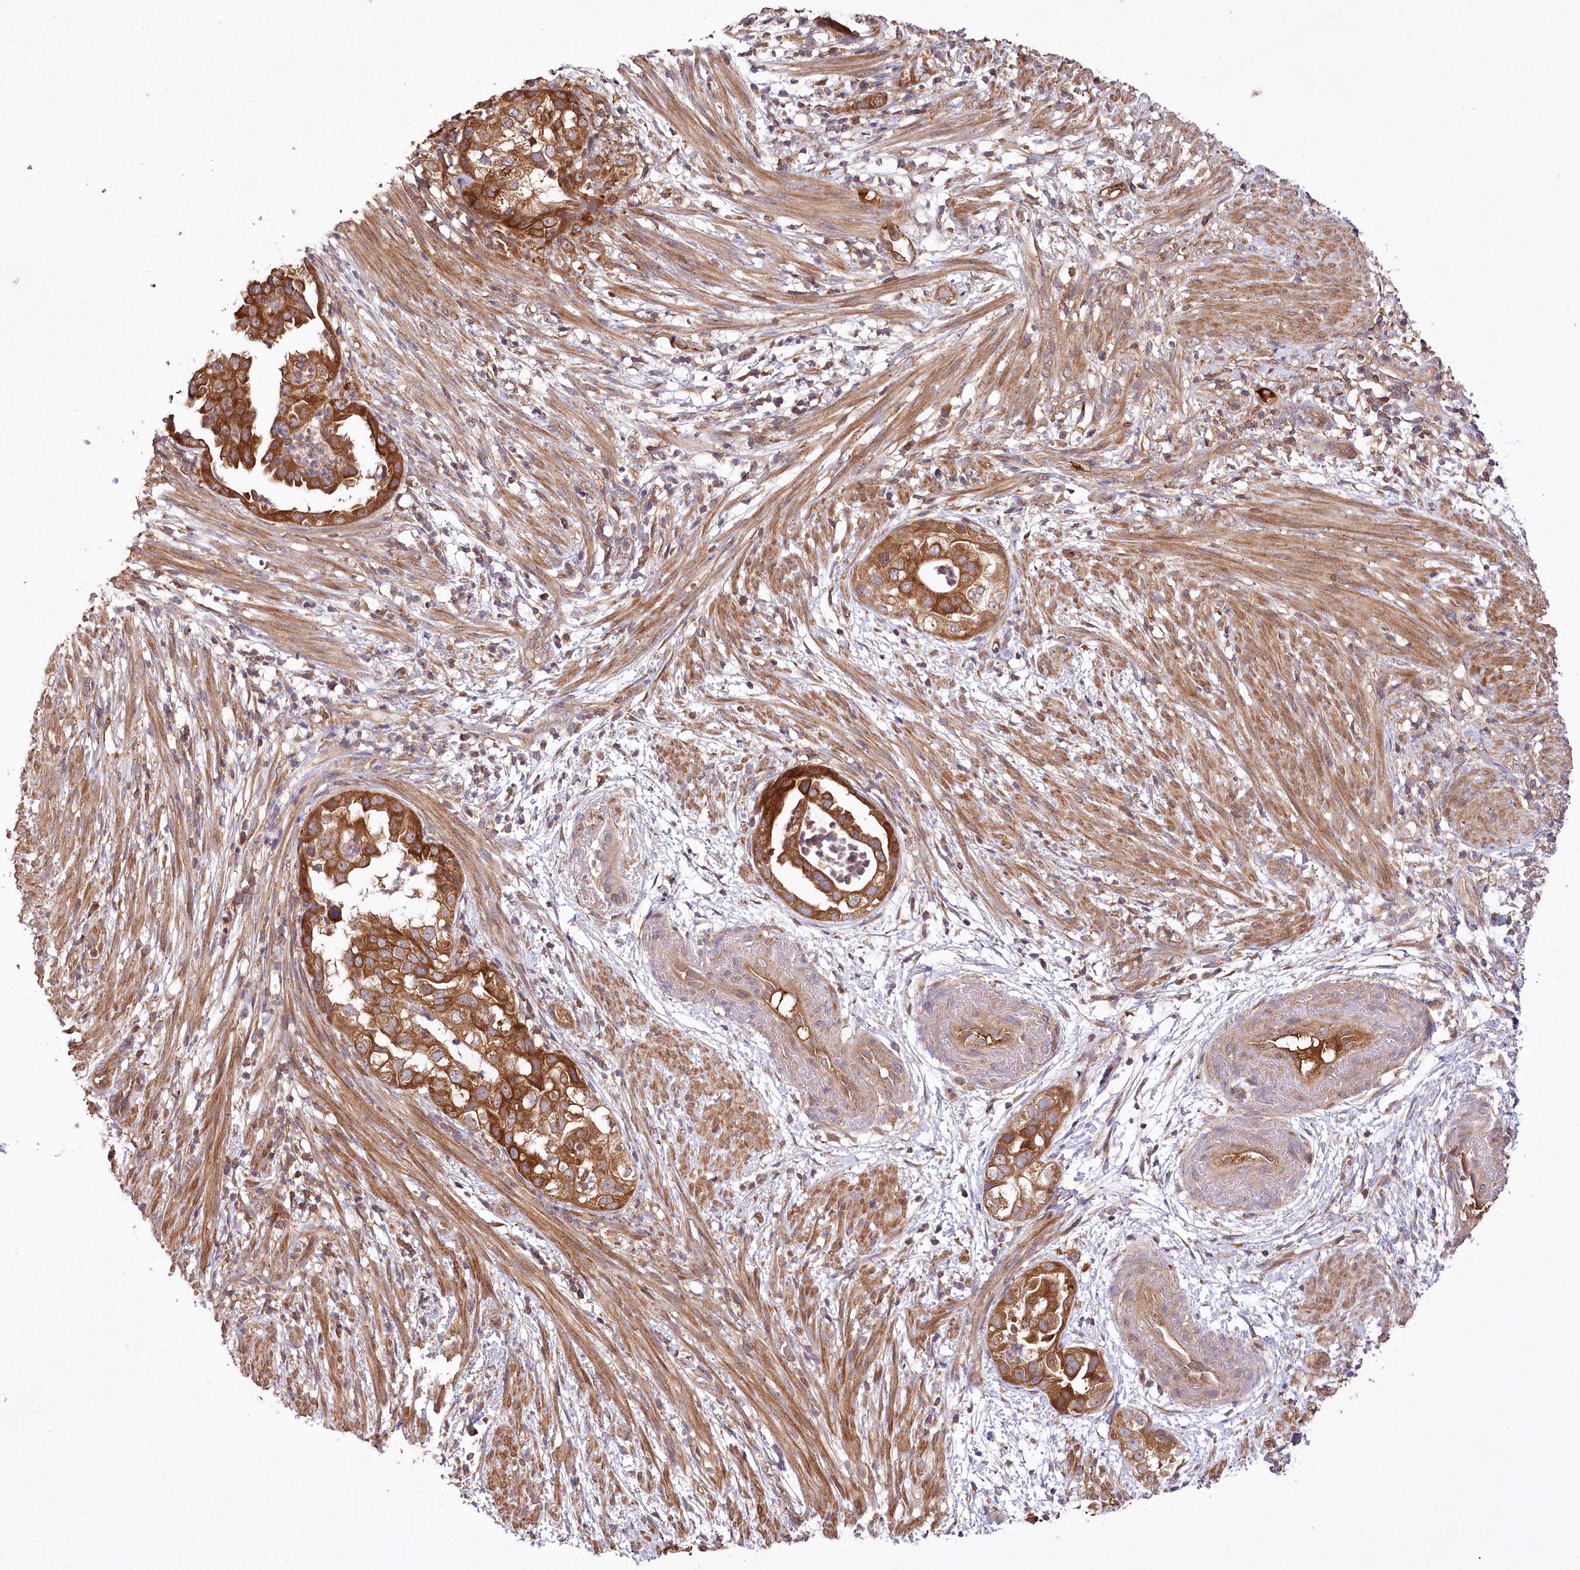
{"staining": {"intensity": "strong", "quantity": ">75%", "location": "cytoplasmic/membranous"}, "tissue": "endometrial cancer", "cell_type": "Tumor cells", "image_type": "cancer", "snomed": [{"axis": "morphology", "description": "Adenocarcinoma, NOS"}, {"axis": "topography", "description": "Endometrium"}], "caption": "A micrograph of human endometrial adenocarcinoma stained for a protein reveals strong cytoplasmic/membranous brown staining in tumor cells. The staining was performed using DAB, with brown indicating positive protein expression. Nuclei are stained blue with hematoxylin.", "gene": "LSS", "patient": {"sex": "female", "age": 85}}